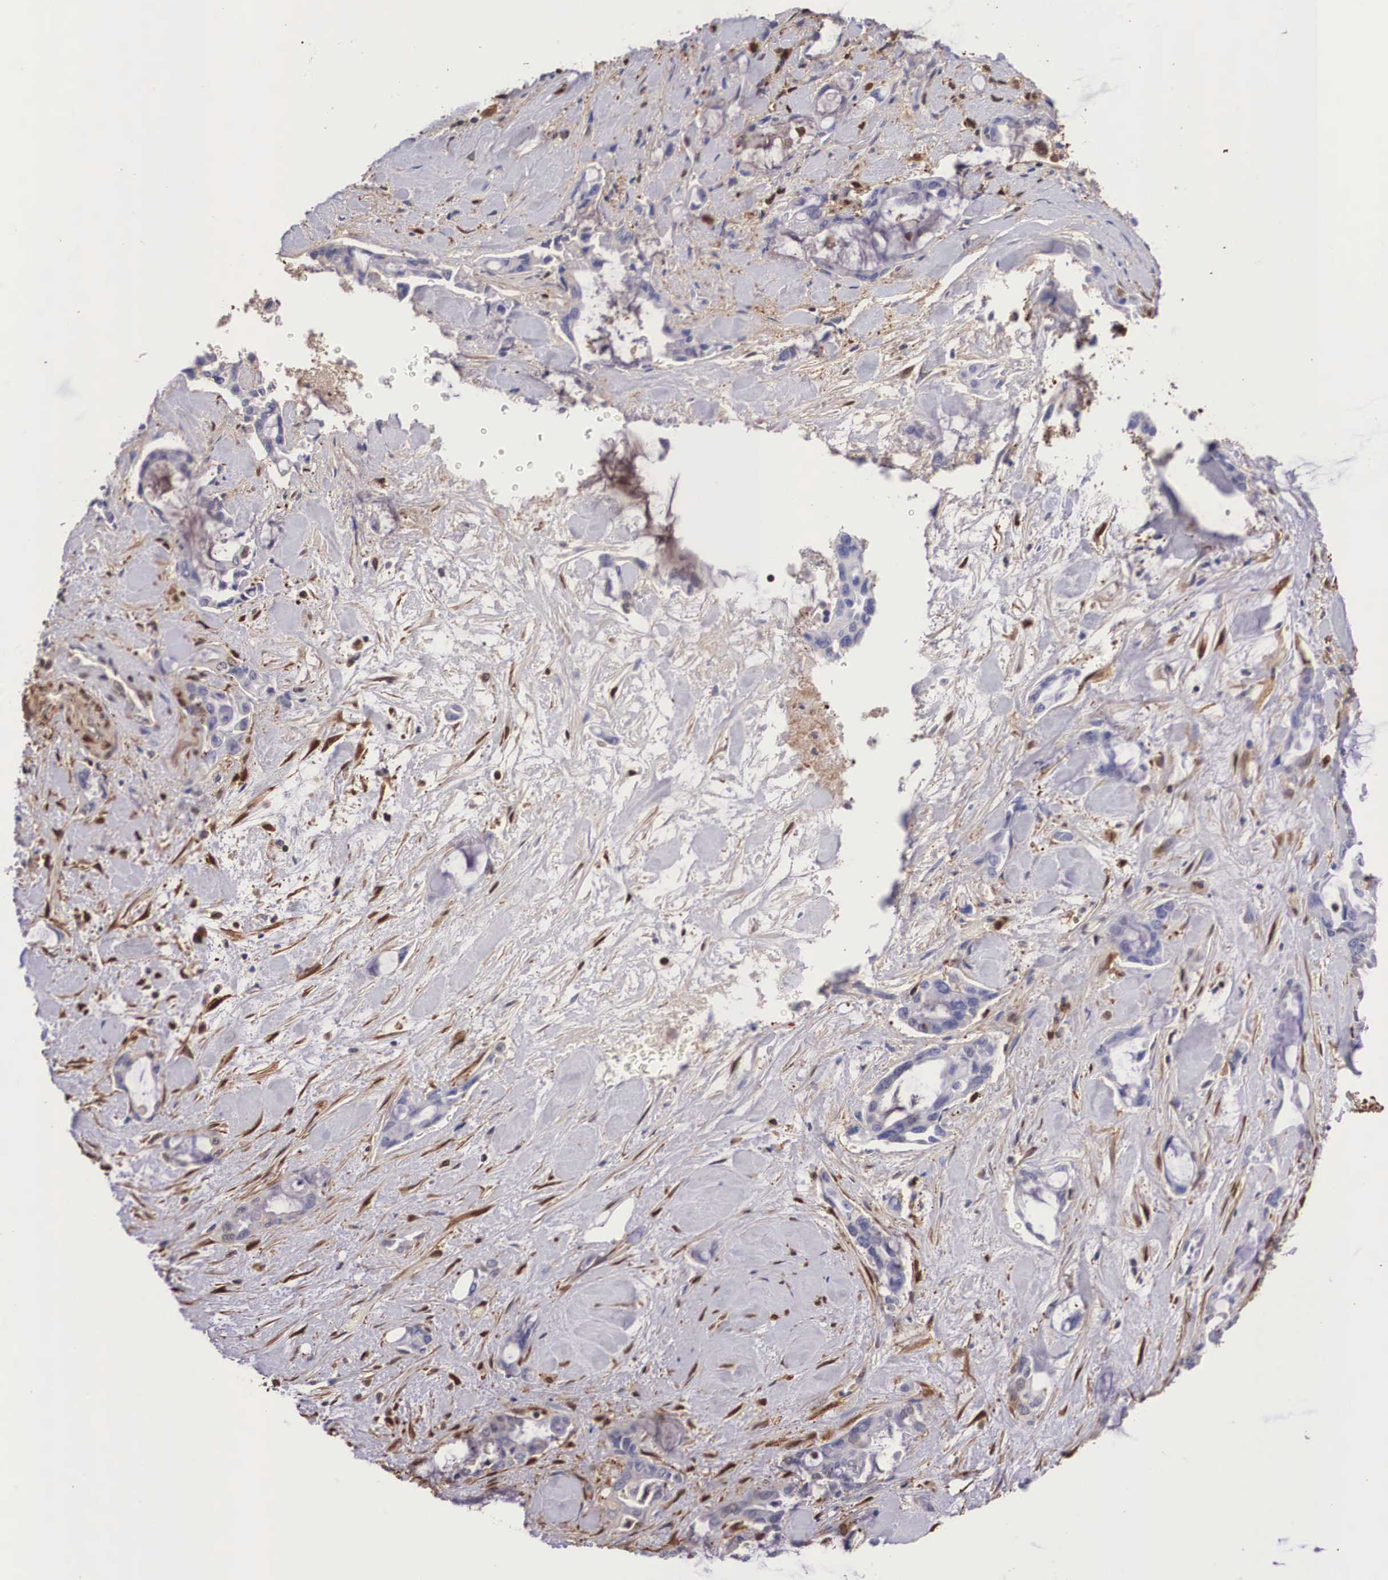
{"staining": {"intensity": "weak", "quantity": "25%-75%", "location": "cytoplasmic/membranous"}, "tissue": "pancreatic cancer", "cell_type": "Tumor cells", "image_type": "cancer", "snomed": [{"axis": "morphology", "description": "Adenocarcinoma, NOS"}, {"axis": "topography", "description": "Pancreas"}], "caption": "This is a histology image of immunohistochemistry (IHC) staining of pancreatic adenocarcinoma, which shows weak positivity in the cytoplasmic/membranous of tumor cells.", "gene": "LGALS1", "patient": {"sex": "female", "age": 70}}